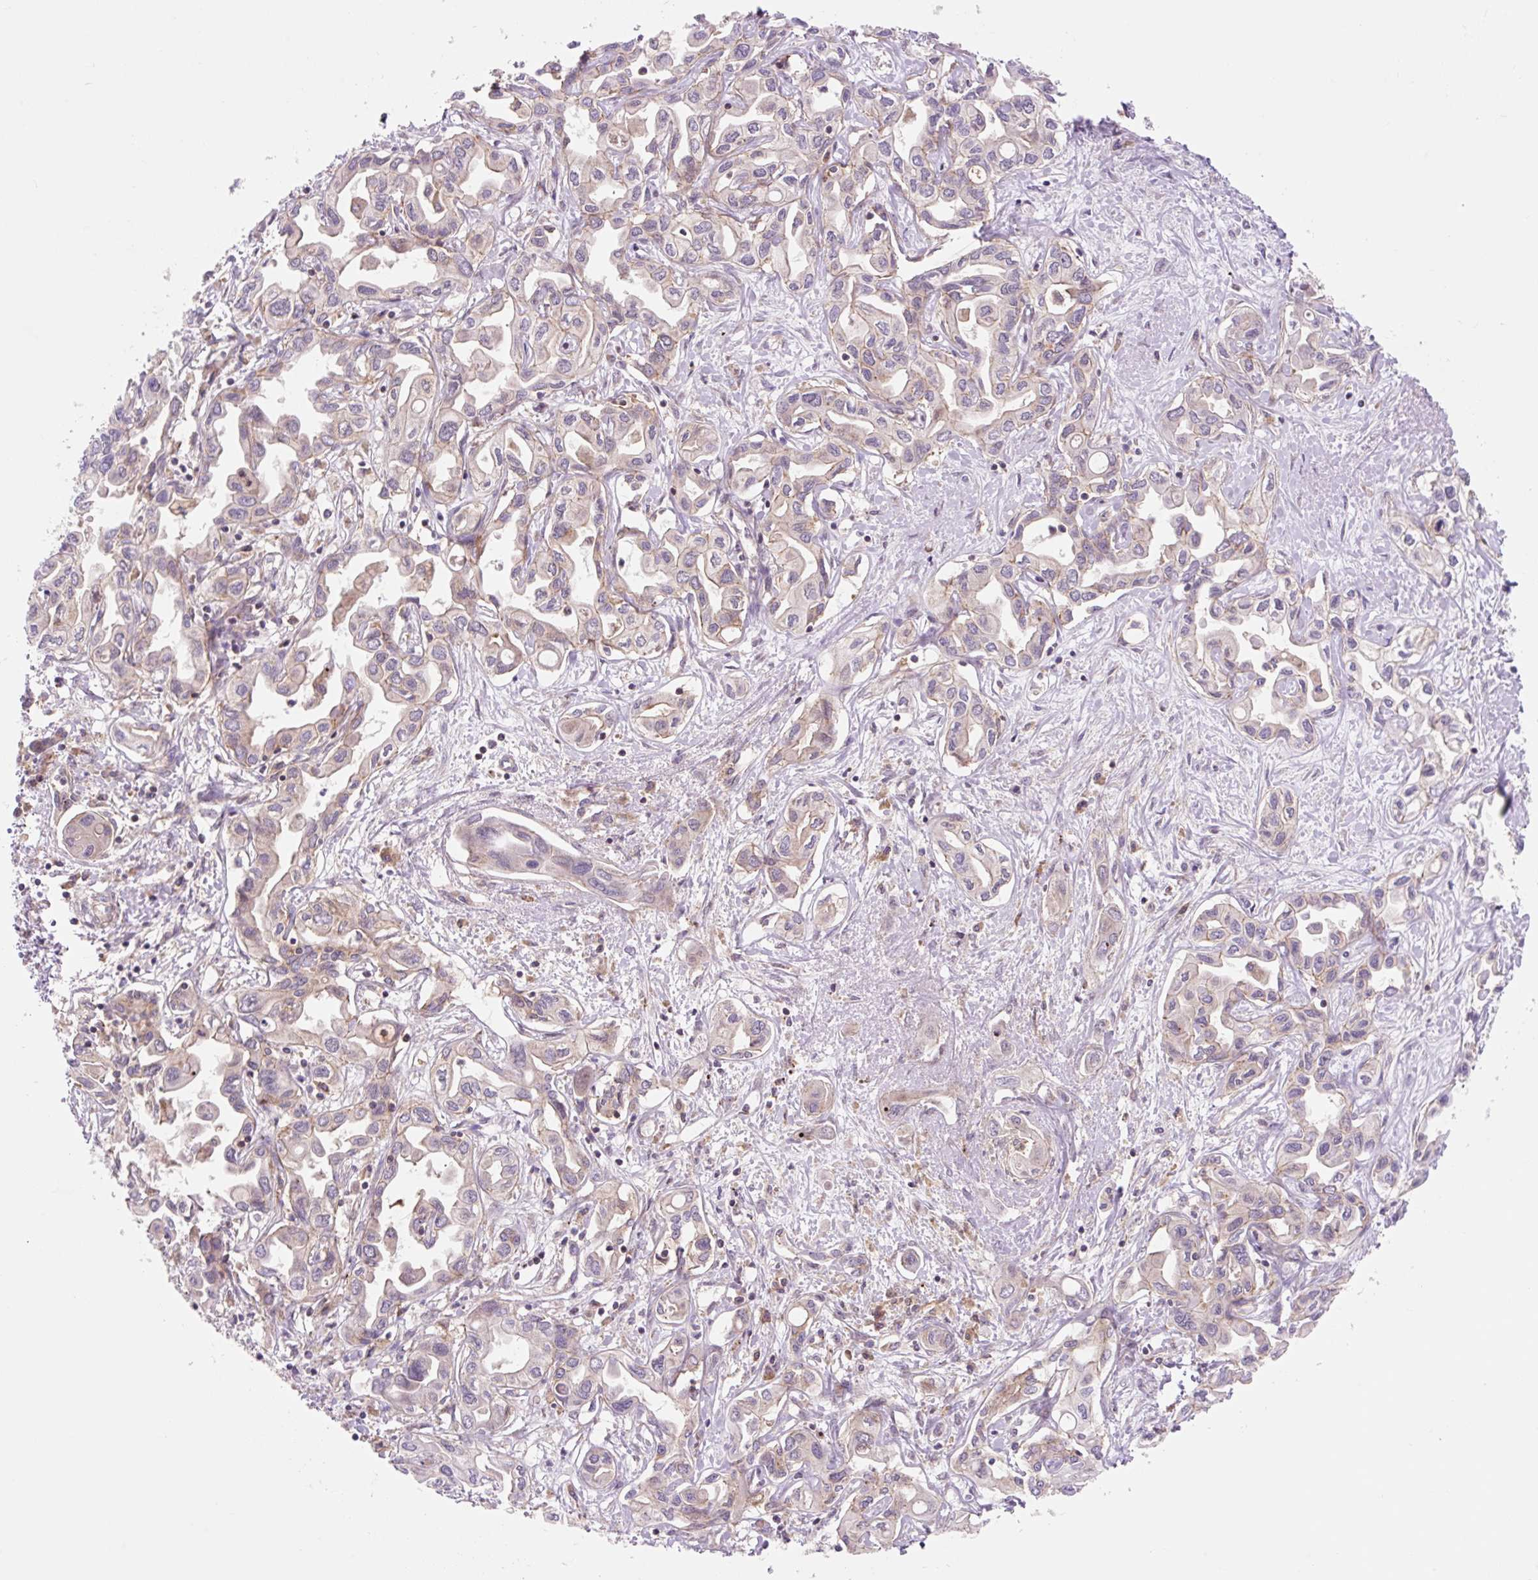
{"staining": {"intensity": "weak", "quantity": "<25%", "location": "cytoplasmic/membranous"}, "tissue": "liver cancer", "cell_type": "Tumor cells", "image_type": "cancer", "snomed": [{"axis": "morphology", "description": "Cholangiocarcinoma"}, {"axis": "topography", "description": "Liver"}], "caption": "High magnification brightfield microscopy of liver cancer (cholangiocarcinoma) stained with DAB (brown) and counterstained with hematoxylin (blue): tumor cells show no significant expression.", "gene": "VPS4A", "patient": {"sex": "female", "age": 64}}